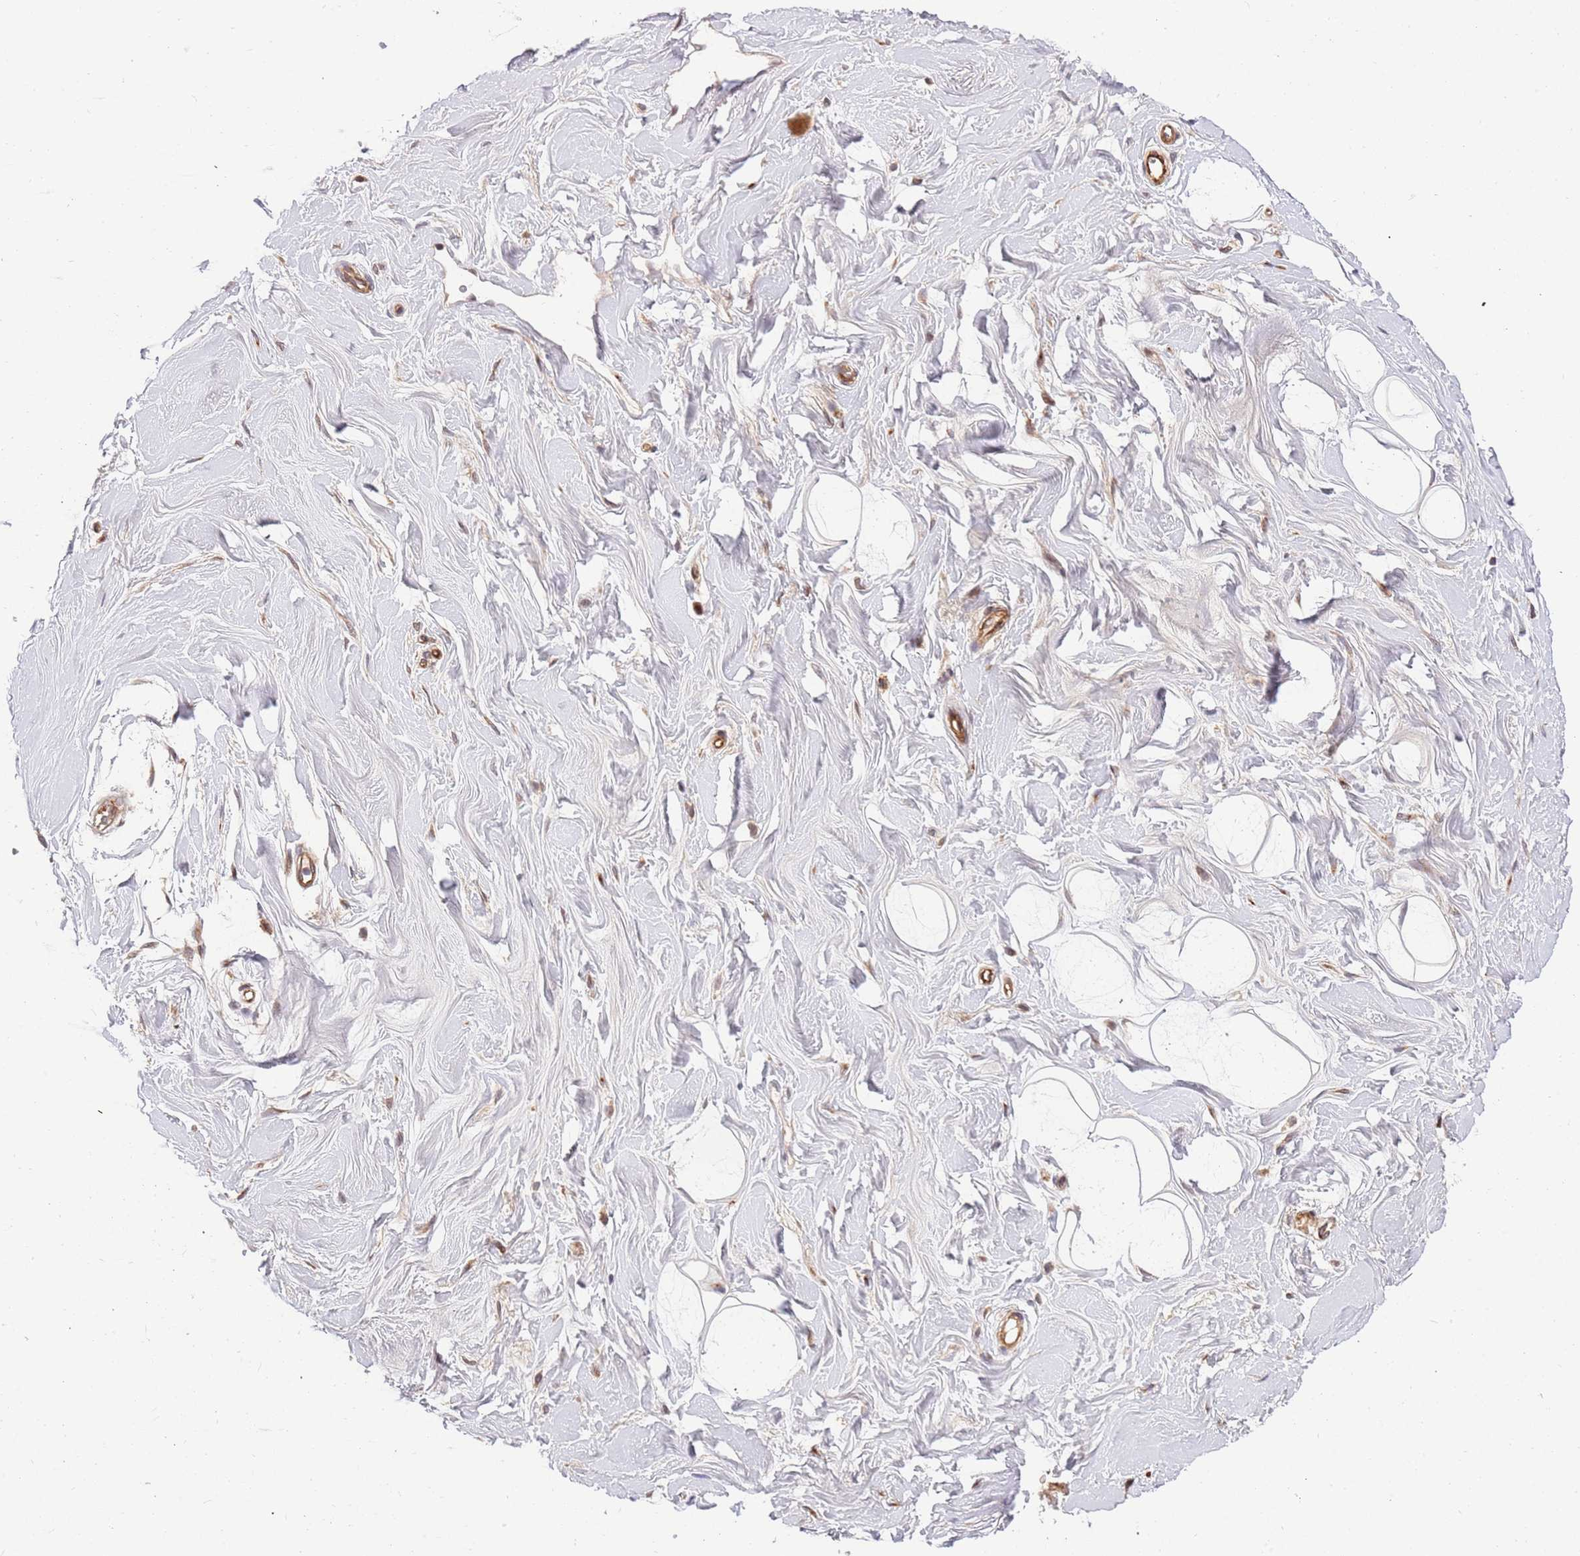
{"staining": {"intensity": "weak", "quantity": "<25%", "location": "cytoplasmic/membranous"}, "tissue": "adipose tissue", "cell_type": "Adipocytes", "image_type": "normal", "snomed": [{"axis": "morphology", "description": "Normal tissue, NOS"}, {"axis": "topography", "description": "Cartilage tissue"}, {"axis": "topography", "description": "Bronchus"}], "caption": "Immunohistochemistry micrograph of benign adipose tissue stained for a protein (brown), which demonstrates no positivity in adipocytes.", "gene": "HAUS3", "patient": {"sex": "male", "age": 56}}